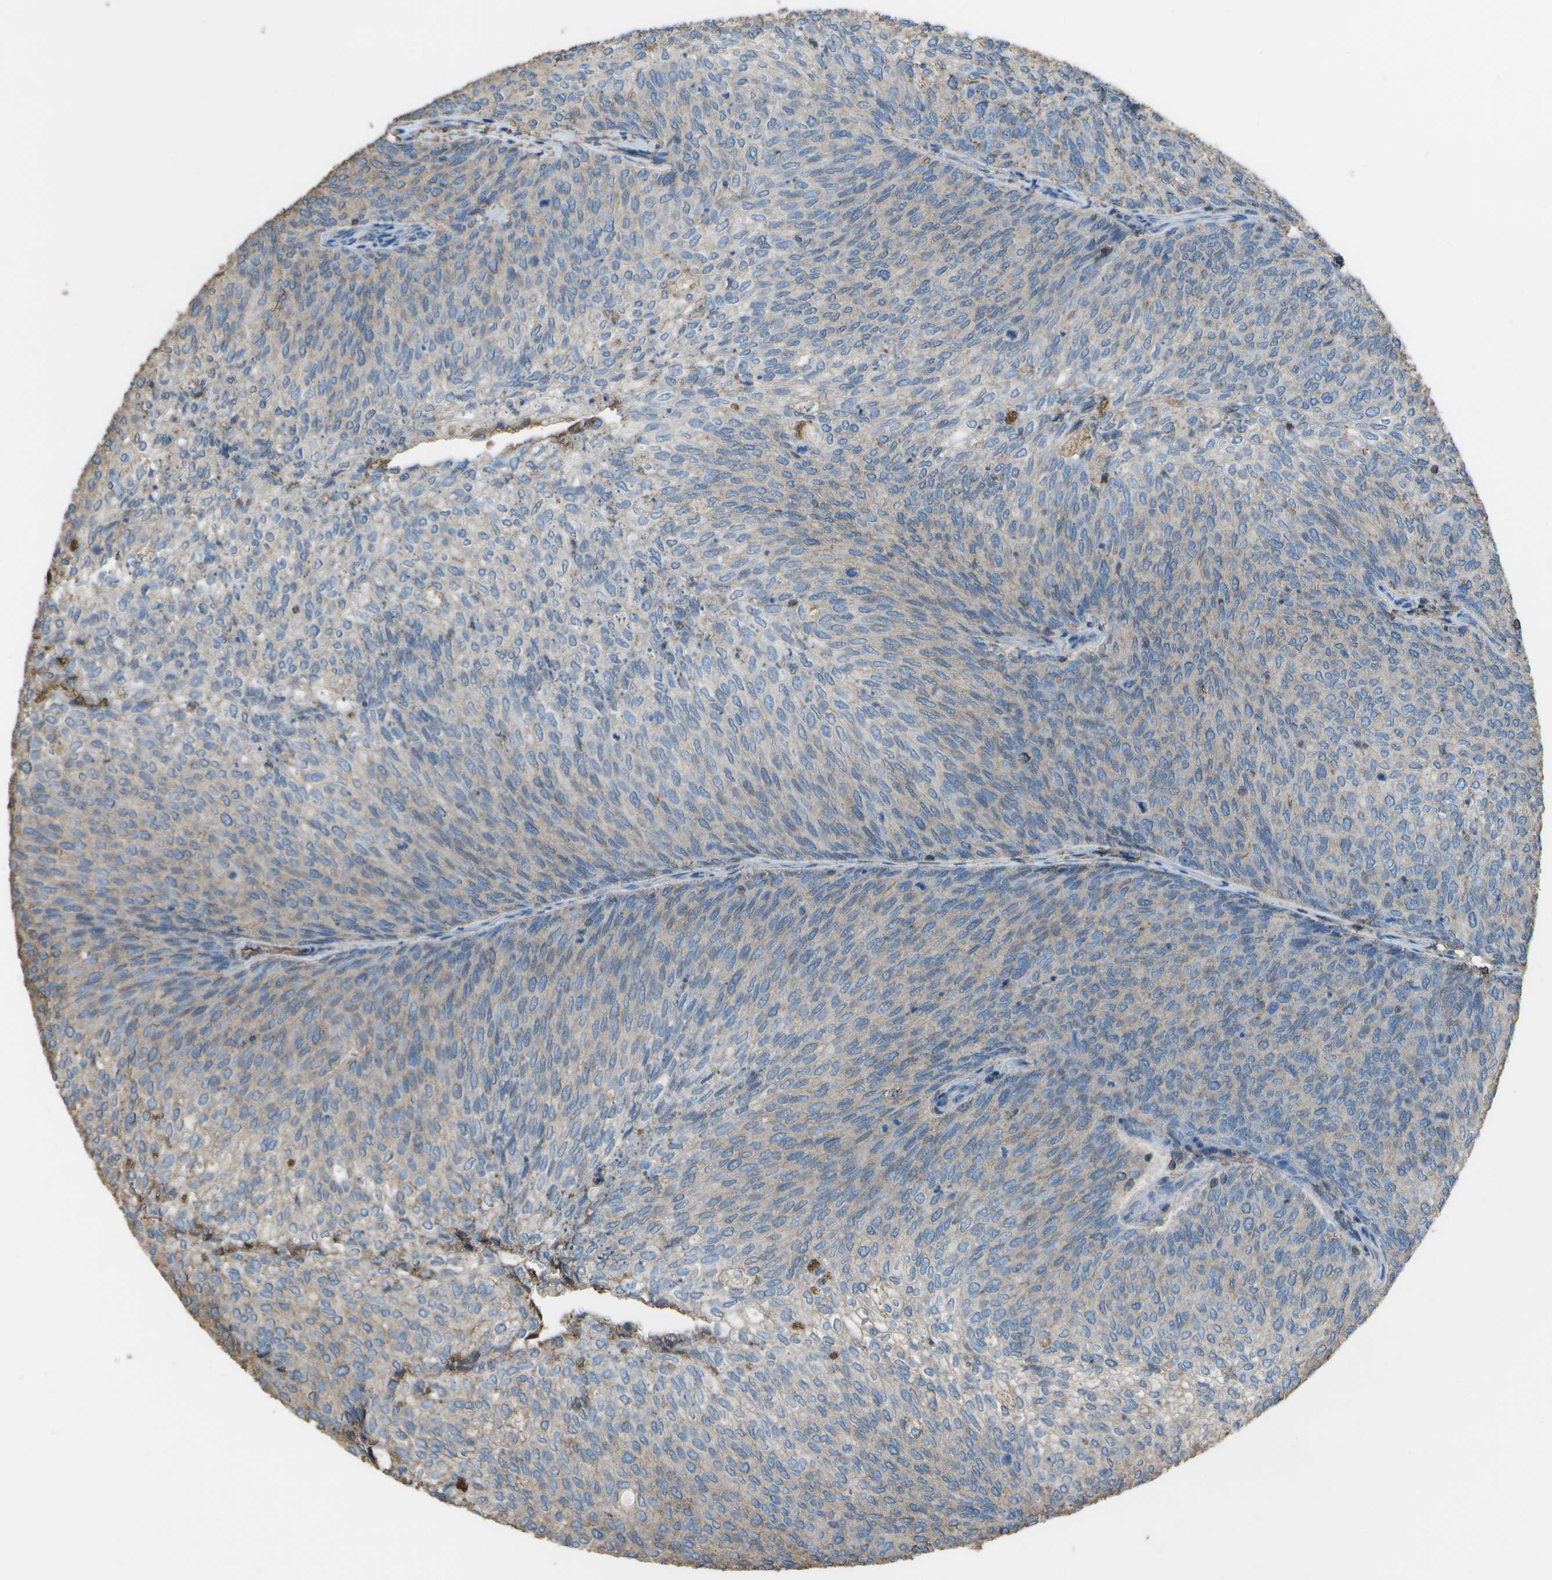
{"staining": {"intensity": "weak", "quantity": "25%-75%", "location": "cytoplasmic/membranous"}, "tissue": "urothelial cancer", "cell_type": "Tumor cells", "image_type": "cancer", "snomed": [{"axis": "morphology", "description": "Urothelial carcinoma, Low grade"}, {"axis": "topography", "description": "Urinary bladder"}], "caption": "Weak cytoplasmic/membranous protein positivity is present in approximately 25%-75% of tumor cells in urothelial cancer. Using DAB (3,3'-diaminobenzidine) (brown) and hematoxylin (blue) stains, captured at high magnification using brightfield microscopy.", "gene": "CYP4F11", "patient": {"sex": "female", "age": 79}}